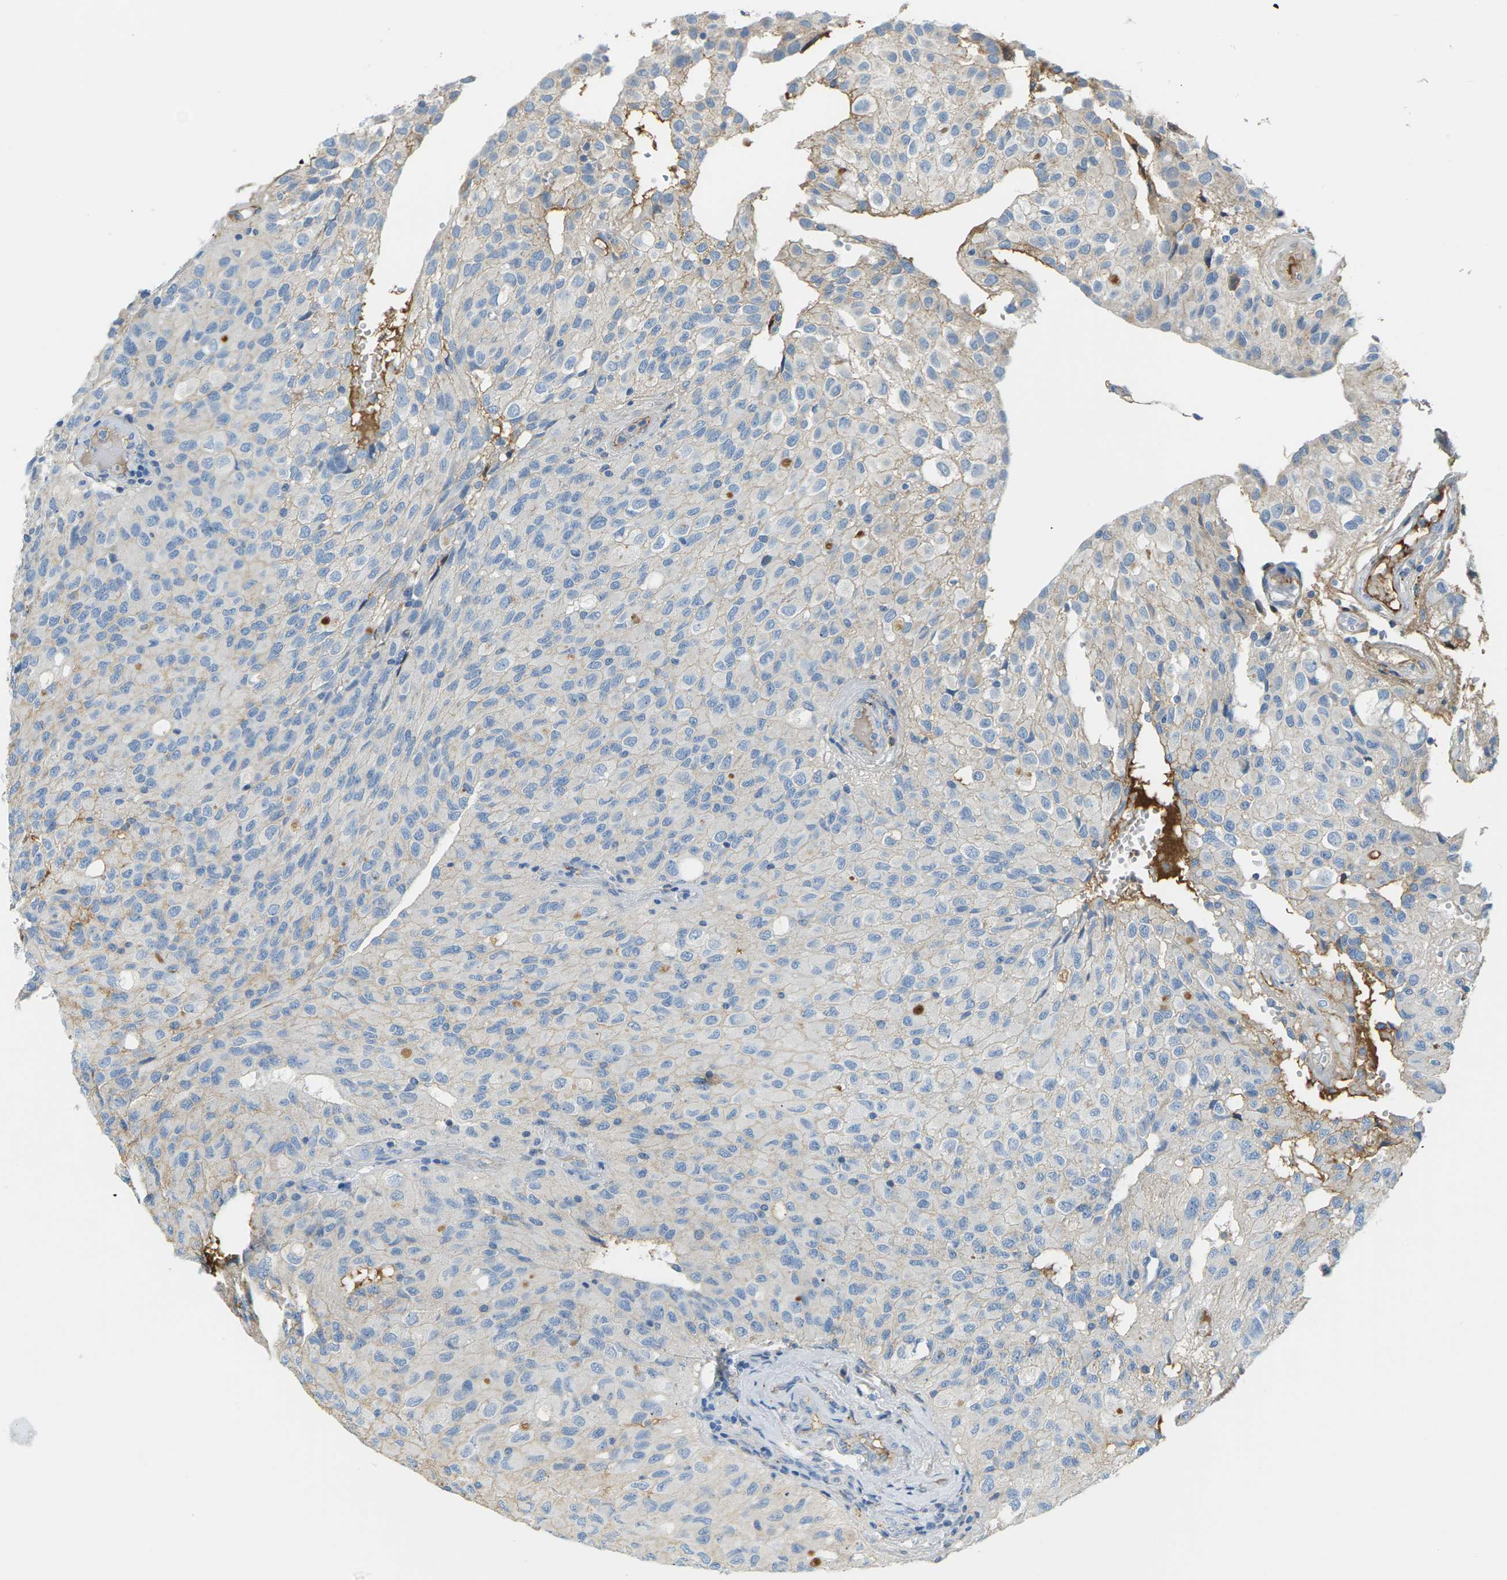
{"staining": {"intensity": "moderate", "quantity": "<25%", "location": "cytoplasmic/membranous"}, "tissue": "glioma", "cell_type": "Tumor cells", "image_type": "cancer", "snomed": [{"axis": "morphology", "description": "Glioma, malignant, High grade"}, {"axis": "topography", "description": "Brain"}], "caption": "Immunohistochemistry (IHC) image of neoplastic tissue: malignant glioma (high-grade) stained using immunohistochemistry (IHC) shows low levels of moderate protein expression localized specifically in the cytoplasmic/membranous of tumor cells, appearing as a cytoplasmic/membranous brown color.", "gene": "CFI", "patient": {"sex": "male", "age": 32}}